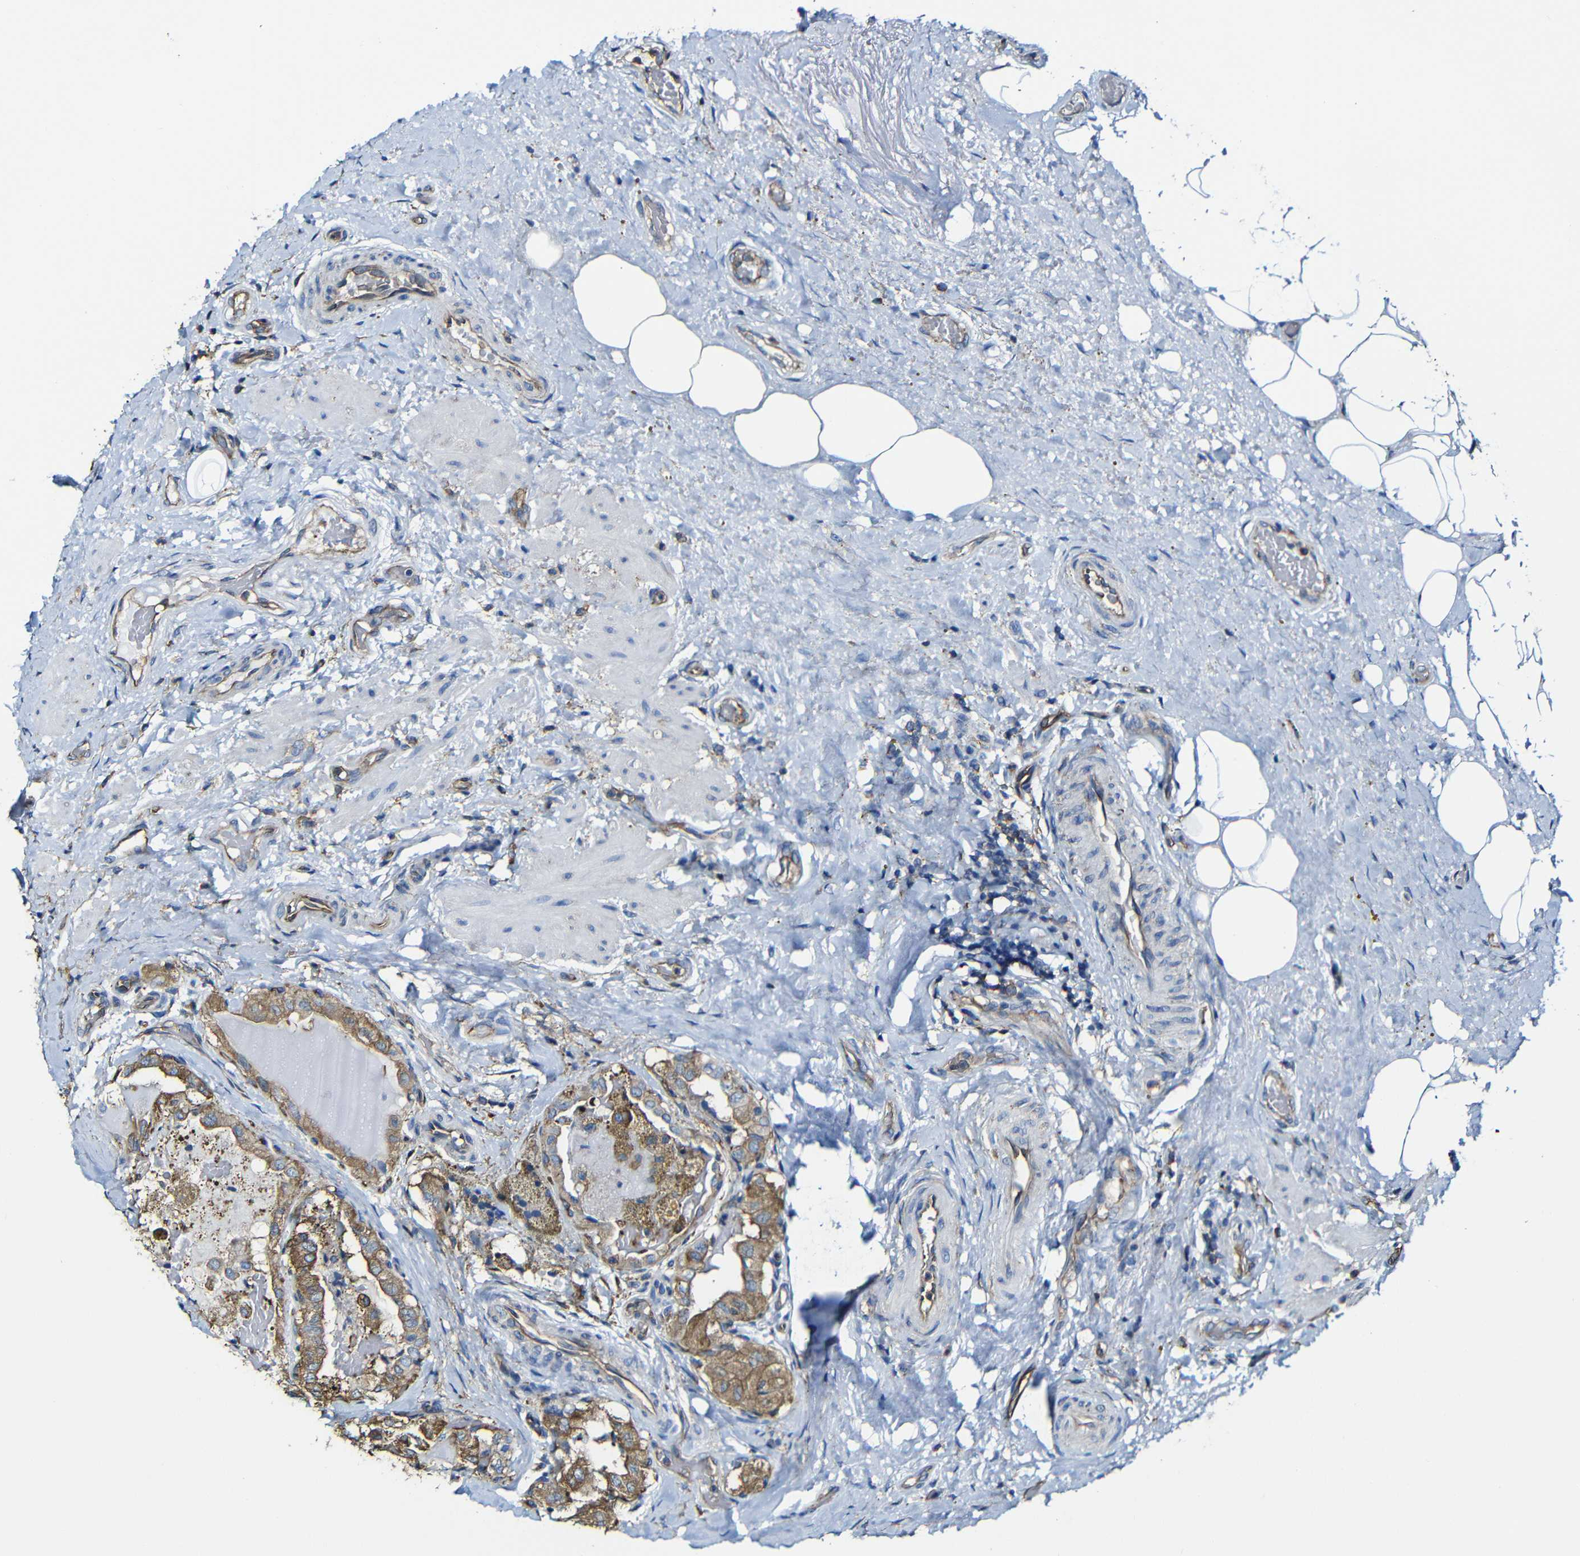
{"staining": {"intensity": "moderate", "quantity": ">75%", "location": "cytoplasmic/membranous"}, "tissue": "thyroid cancer", "cell_type": "Tumor cells", "image_type": "cancer", "snomed": [{"axis": "morphology", "description": "Papillary adenocarcinoma, NOS"}, {"axis": "topography", "description": "Thyroid gland"}], "caption": "IHC micrograph of neoplastic tissue: thyroid cancer (papillary adenocarcinoma) stained using immunohistochemistry displays medium levels of moderate protein expression localized specifically in the cytoplasmic/membranous of tumor cells, appearing as a cytoplasmic/membranous brown color.", "gene": "MSN", "patient": {"sex": "male", "age": 77}}